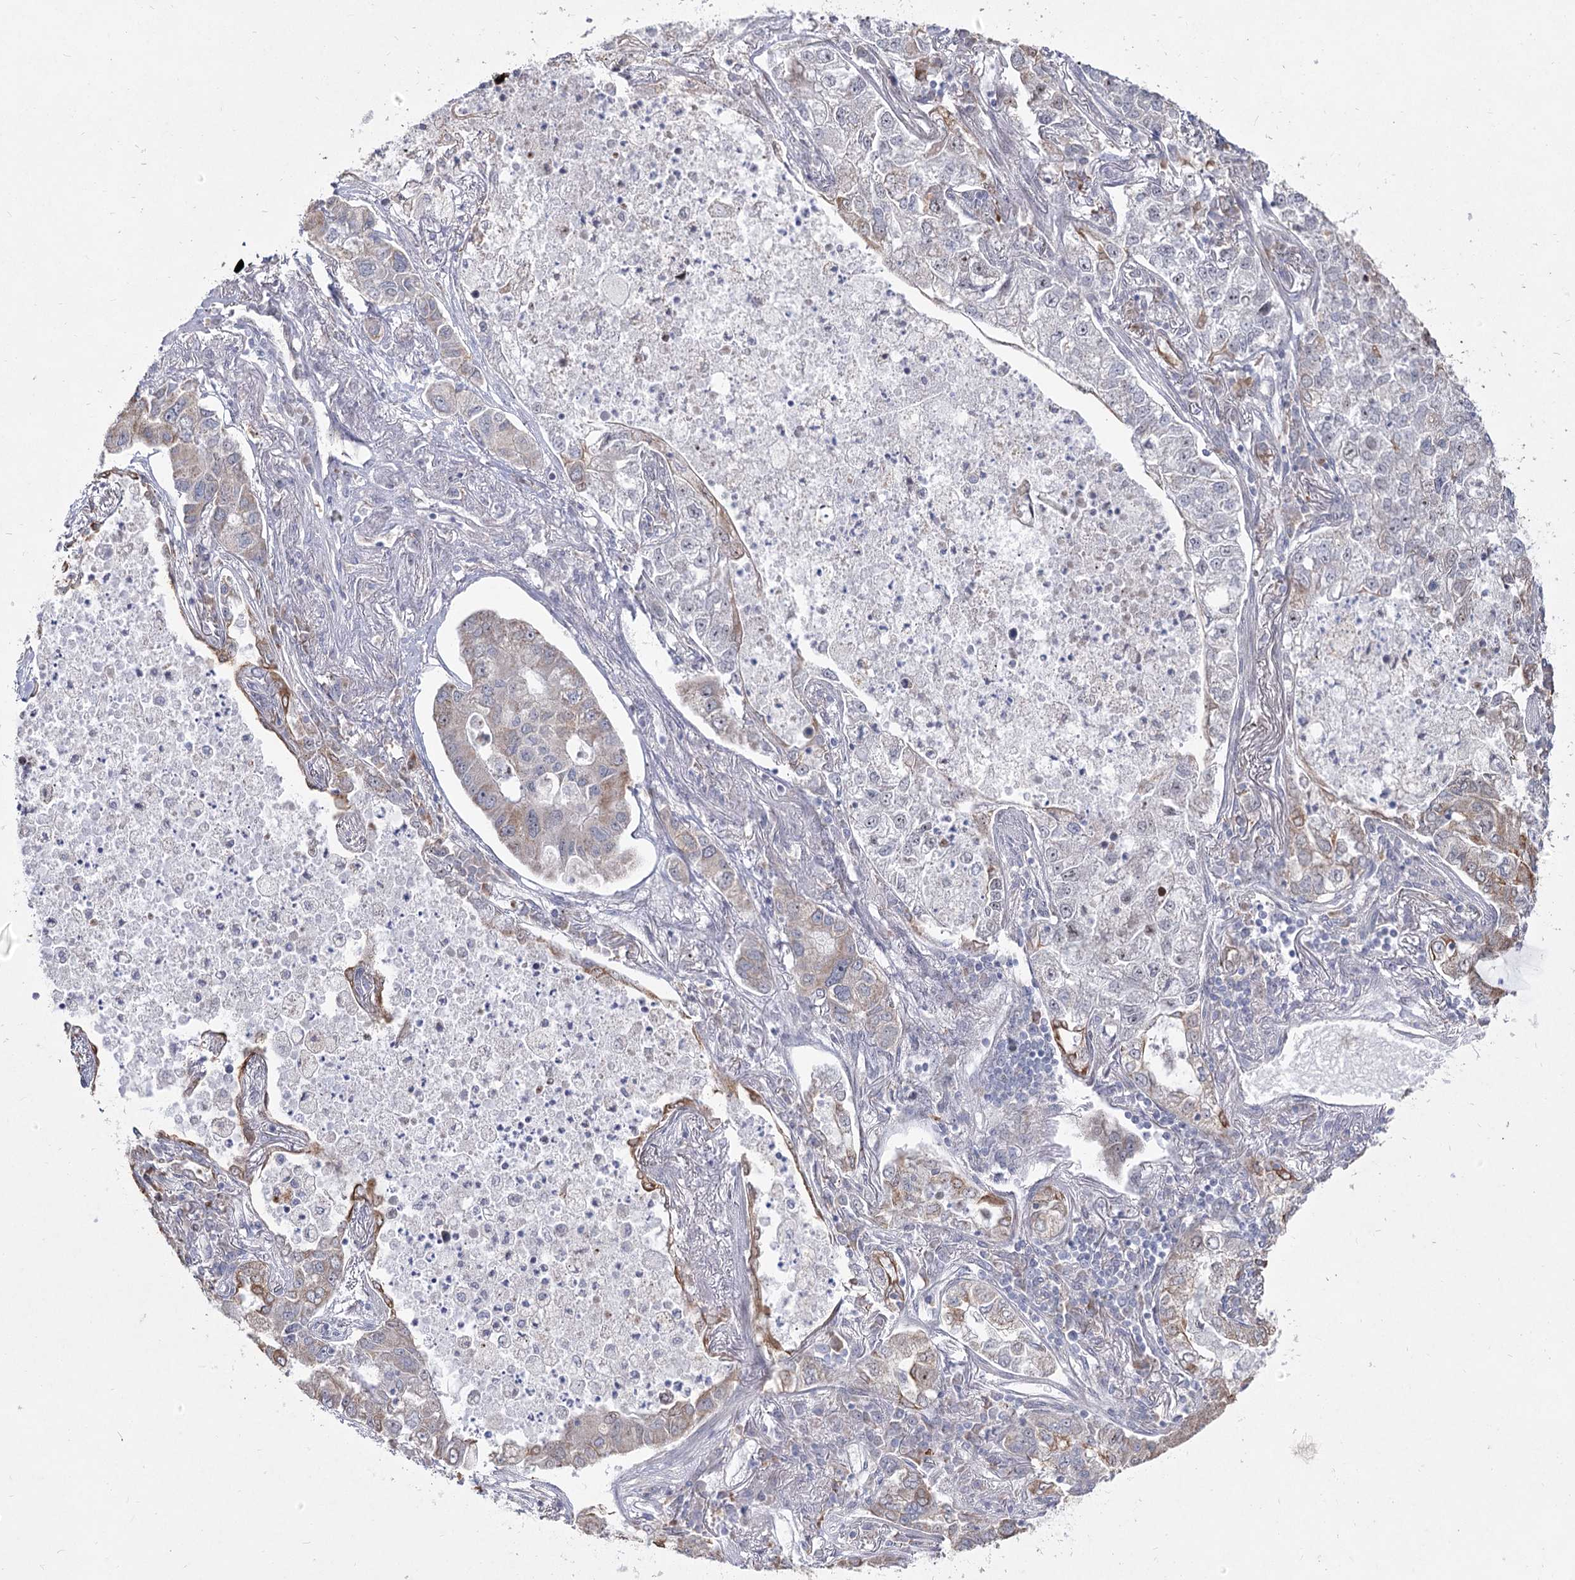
{"staining": {"intensity": "moderate", "quantity": "25%-75%", "location": "cytoplasmic/membranous"}, "tissue": "lung cancer", "cell_type": "Tumor cells", "image_type": "cancer", "snomed": [{"axis": "morphology", "description": "Adenocarcinoma, NOS"}, {"axis": "topography", "description": "Lung"}], "caption": "The histopathology image demonstrates a brown stain indicating the presence of a protein in the cytoplasmic/membranous of tumor cells in lung cancer.", "gene": "DDX50", "patient": {"sex": "male", "age": 49}}